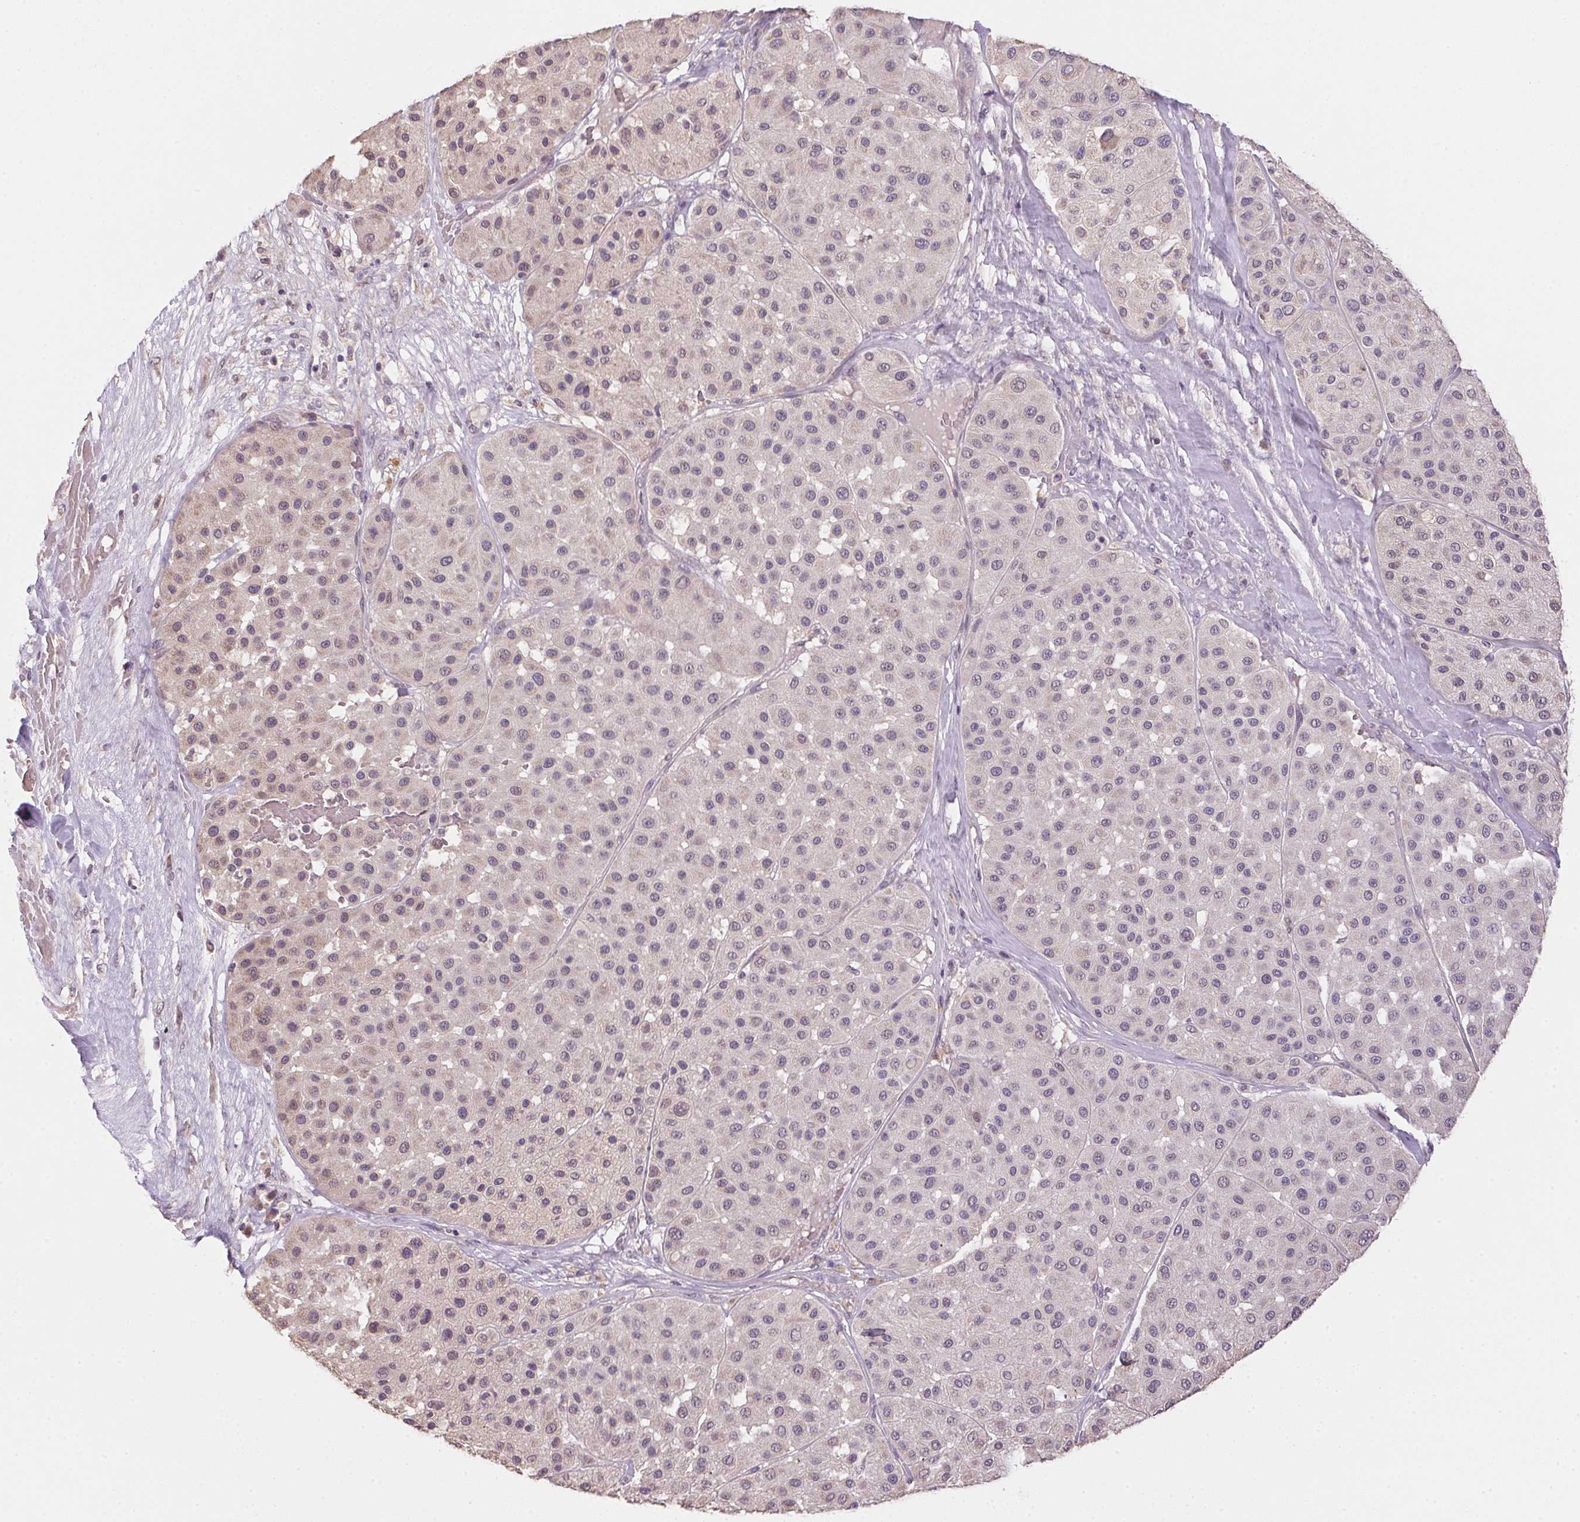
{"staining": {"intensity": "negative", "quantity": "none", "location": "none"}, "tissue": "melanoma", "cell_type": "Tumor cells", "image_type": "cancer", "snomed": [{"axis": "morphology", "description": "Malignant melanoma, Metastatic site"}, {"axis": "topography", "description": "Smooth muscle"}], "caption": "Immunohistochemistry (IHC) image of human melanoma stained for a protein (brown), which reveals no positivity in tumor cells.", "gene": "ALDH8A1", "patient": {"sex": "male", "age": 41}}